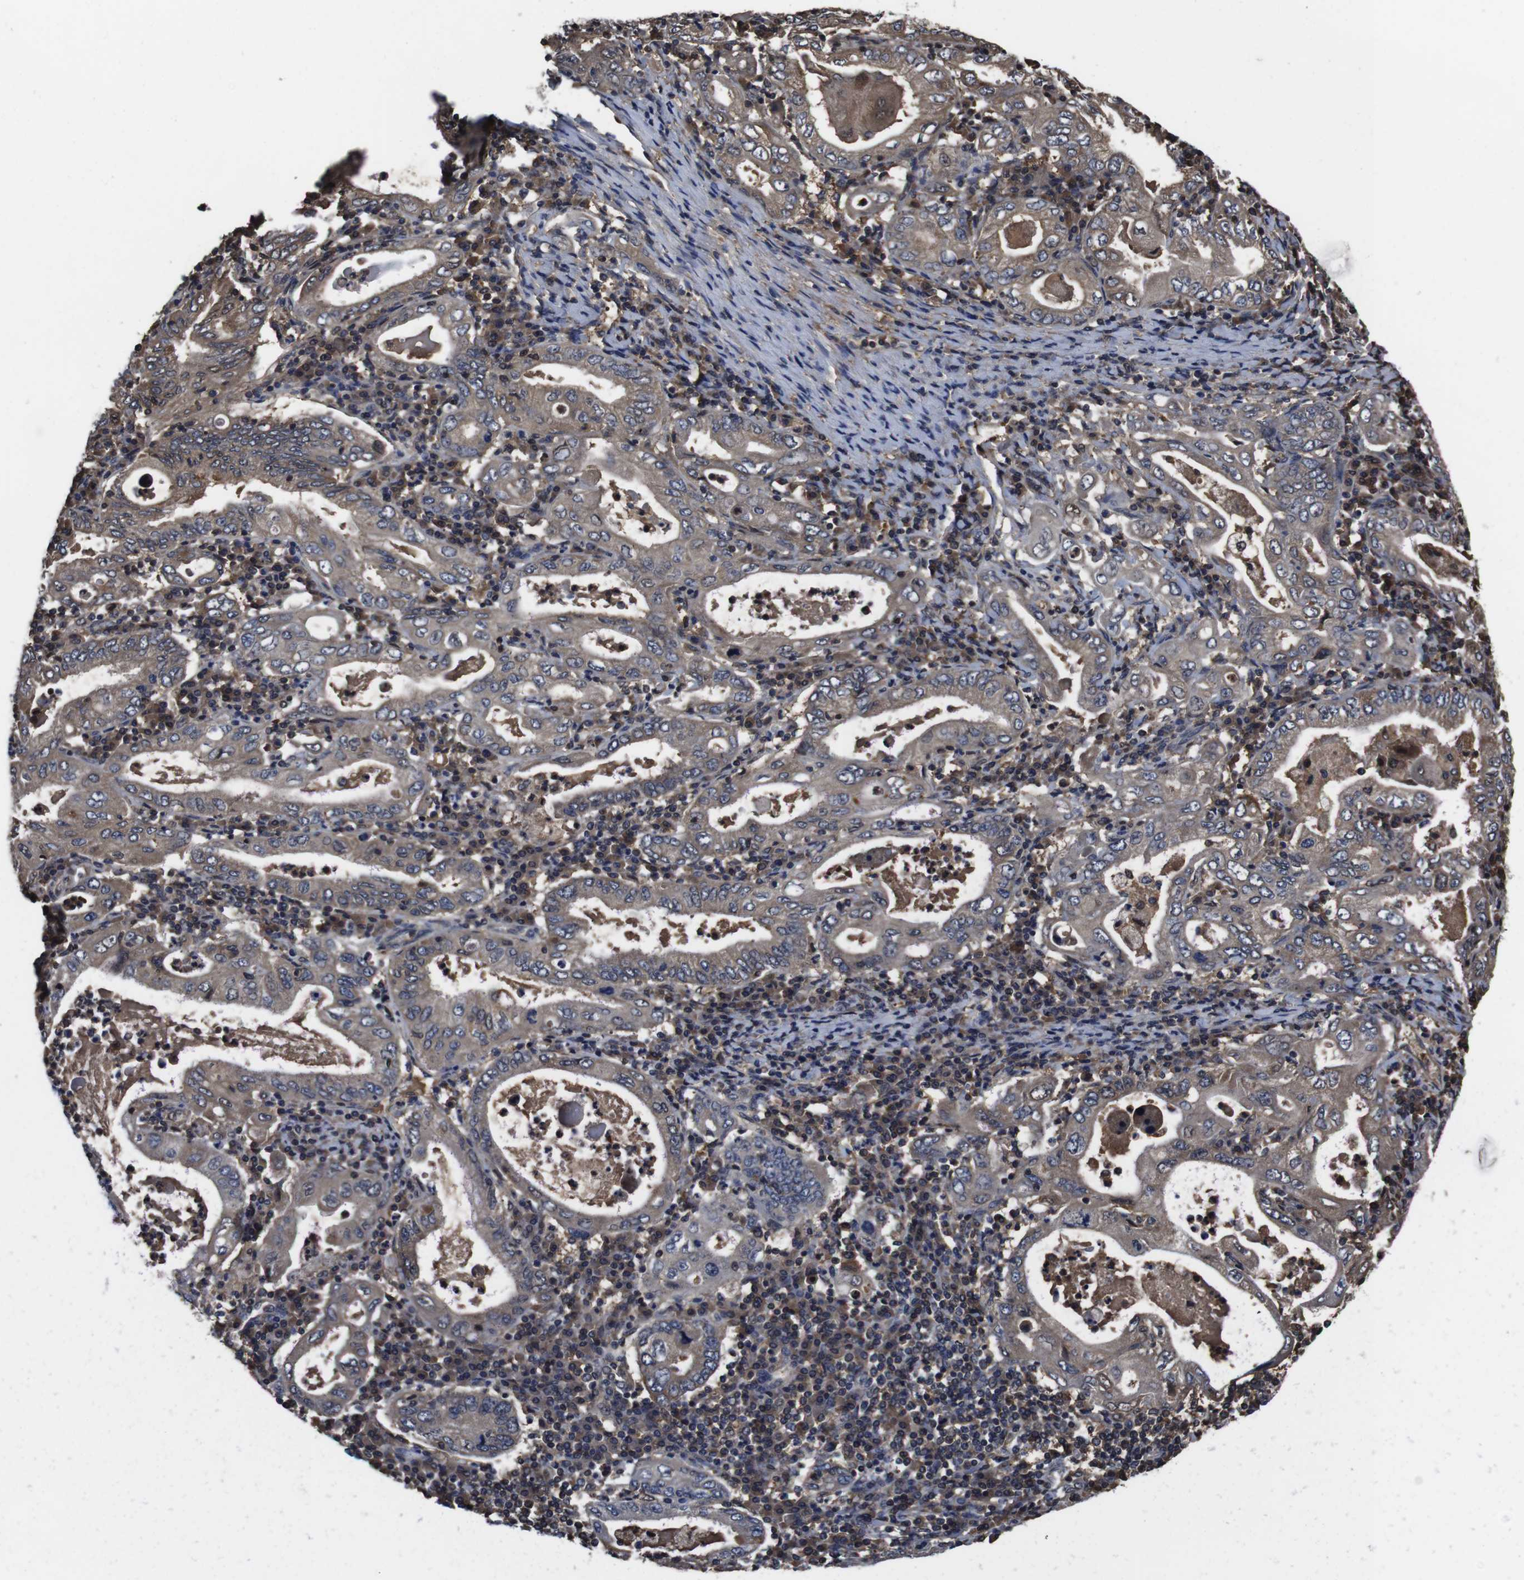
{"staining": {"intensity": "weak", "quantity": ">75%", "location": "cytoplasmic/membranous"}, "tissue": "stomach cancer", "cell_type": "Tumor cells", "image_type": "cancer", "snomed": [{"axis": "morphology", "description": "Normal tissue, NOS"}, {"axis": "morphology", "description": "Adenocarcinoma, NOS"}, {"axis": "topography", "description": "Esophagus"}, {"axis": "topography", "description": "Stomach, upper"}, {"axis": "topography", "description": "Peripheral nerve tissue"}], "caption": "Stomach cancer (adenocarcinoma) stained for a protein (brown) exhibits weak cytoplasmic/membranous positive positivity in approximately >75% of tumor cells.", "gene": "CXCL11", "patient": {"sex": "male", "age": 62}}